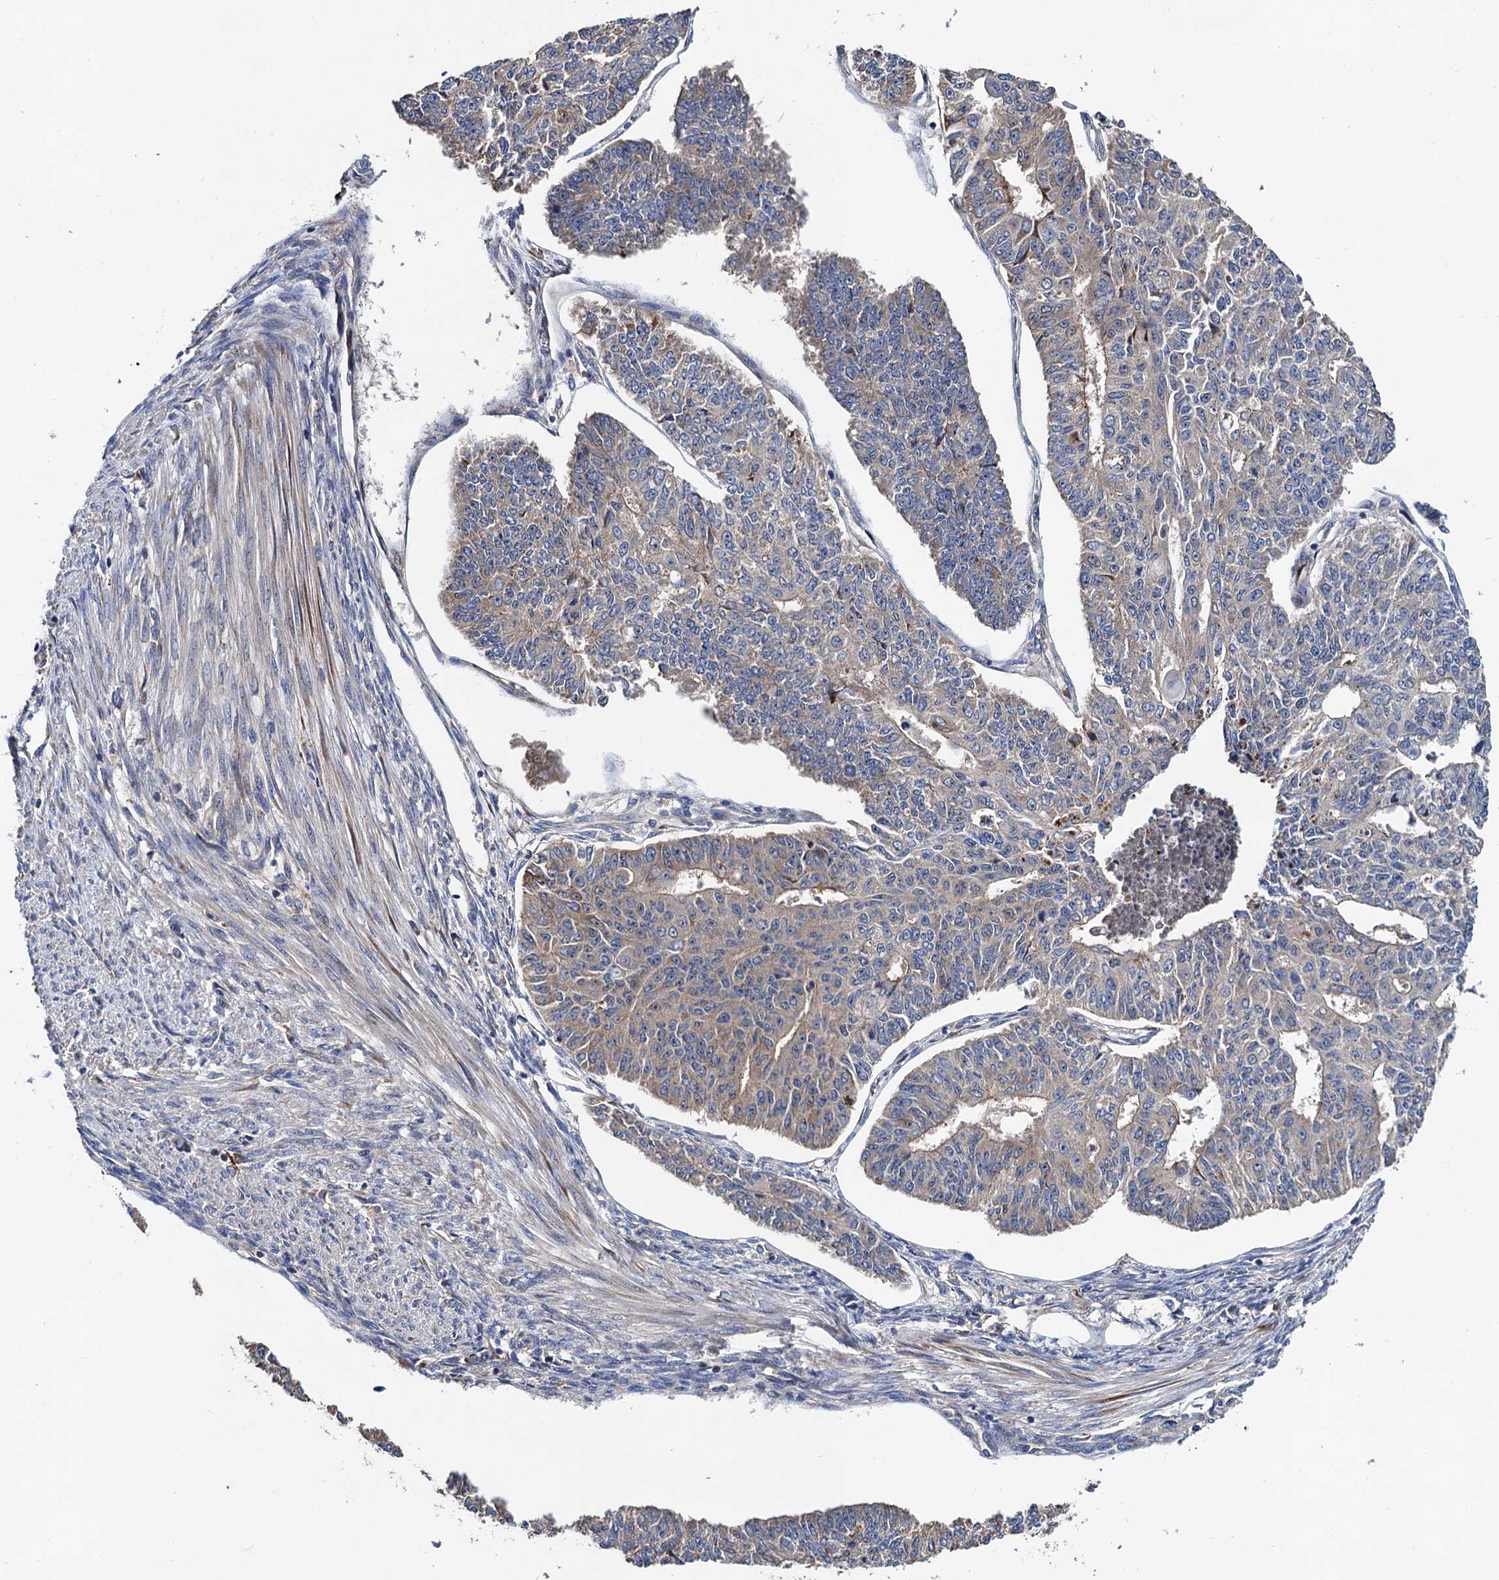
{"staining": {"intensity": "weak", "quantity": "<25%", "location": "cytoplasmic/membranous"}, "tissue": "endometrial cancer", "cell_type": "Tumor cells", "image_type": "cancer", "snomed": [{"axis": "morphology", "description": "Adenocarcinoma, NOS"}, {"axis": "topography", "description": "Endometrium"}], "caption": "IHC micrograph of neoplastic tissue: endometrial cancer stained with DAB reveals no significant protein positivity in tumor cells.", "gene": "TRMT112", "patient": {"sex": "female", "age": 32}}